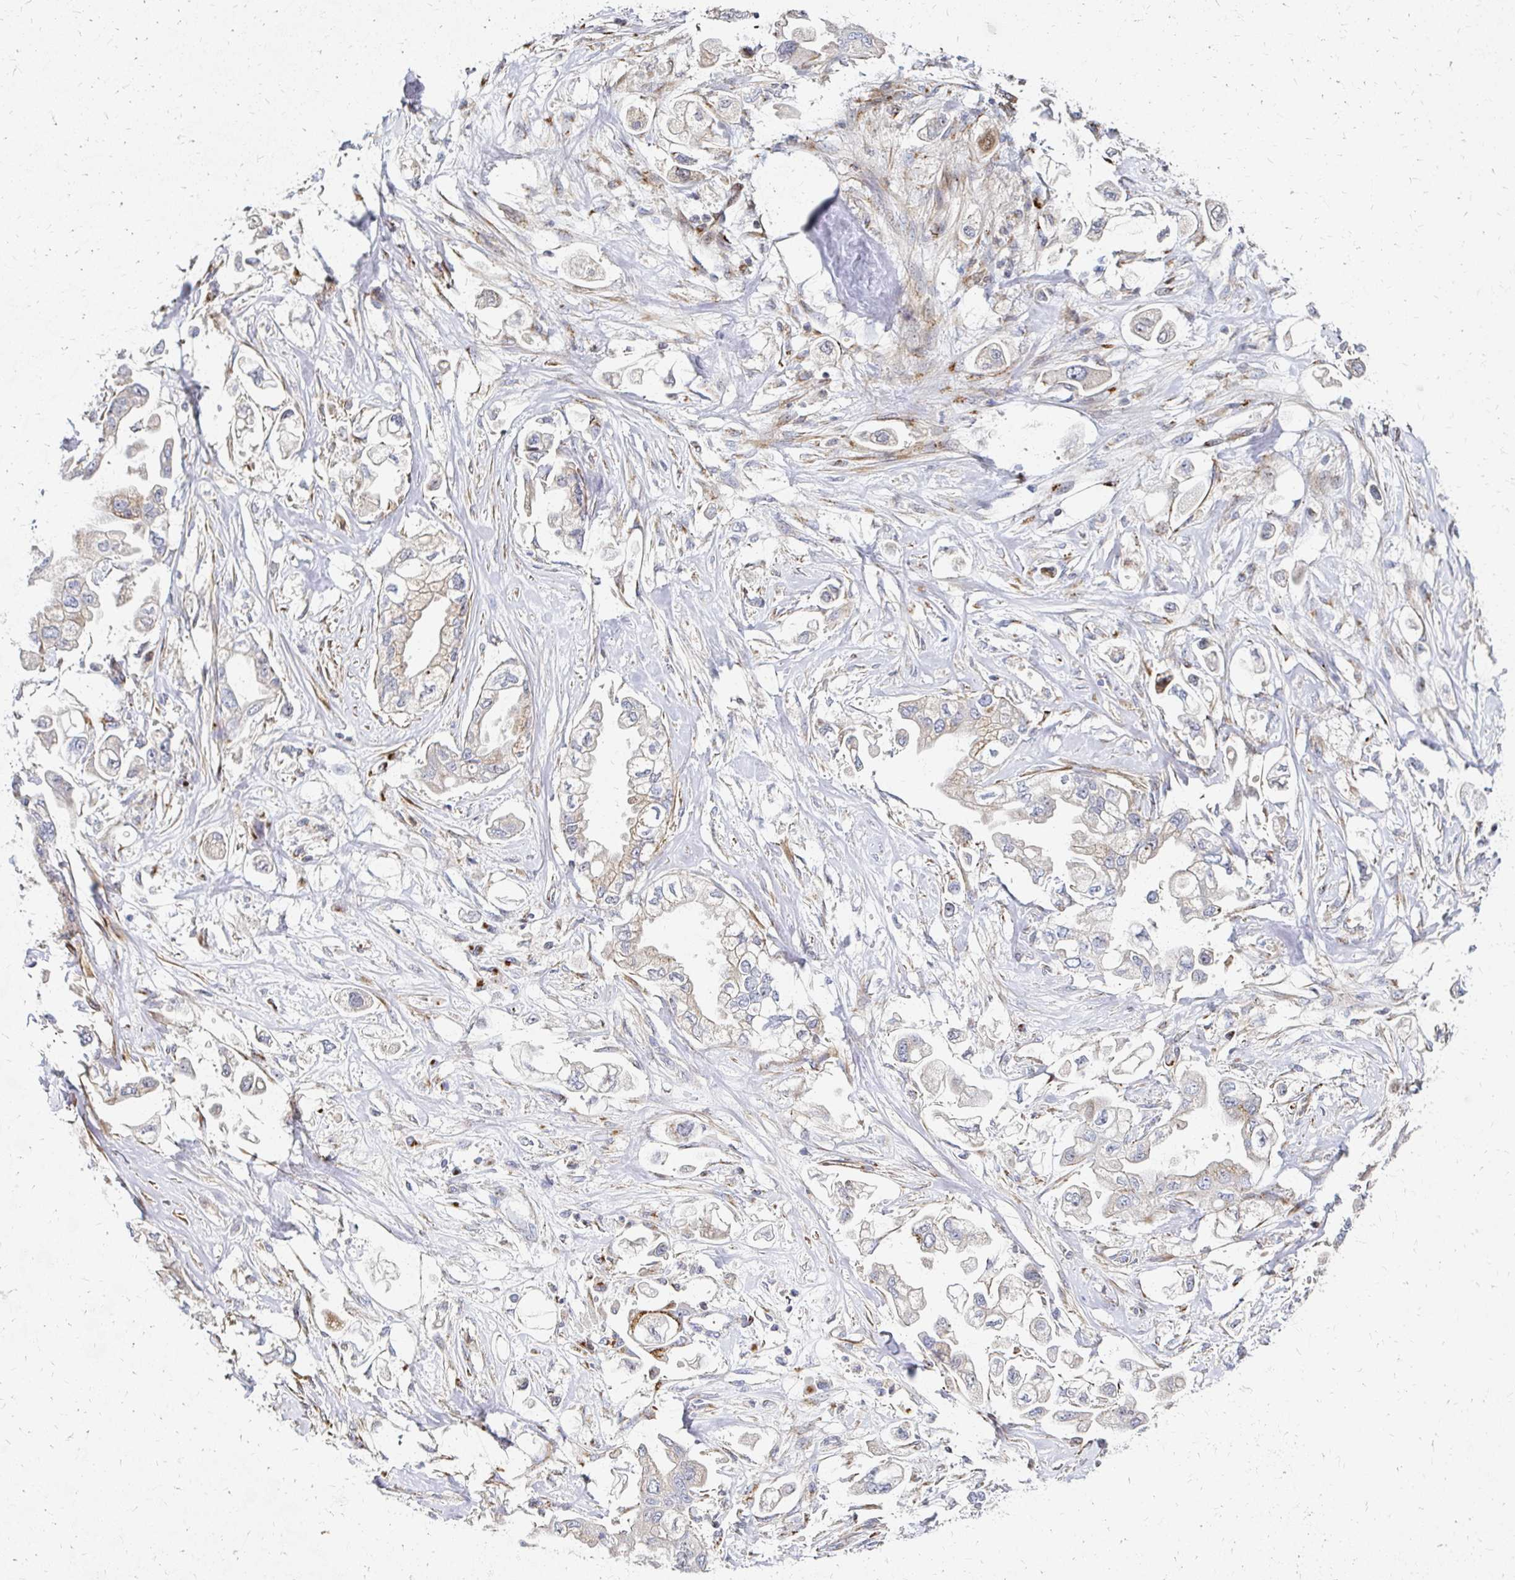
{"staining": {"intensity": "weak", "quantity": "<25%", "location": "cytoplasmic/membranous"}, "tissue": "stomach cancer", "cell_type": "Tumor cells", "image_type": "cancer", "snomed": [{"axis": "morphology", "description": "Adenocarcinoma, NOS"}, {"axis": "topography", "description": "Stomach"}], "caption": "Protein analysis of stomach cancer displays no significant expression in tumor cells.", "gene": "MAN1A1", "patient": {"sex": "male", "age": 62}}